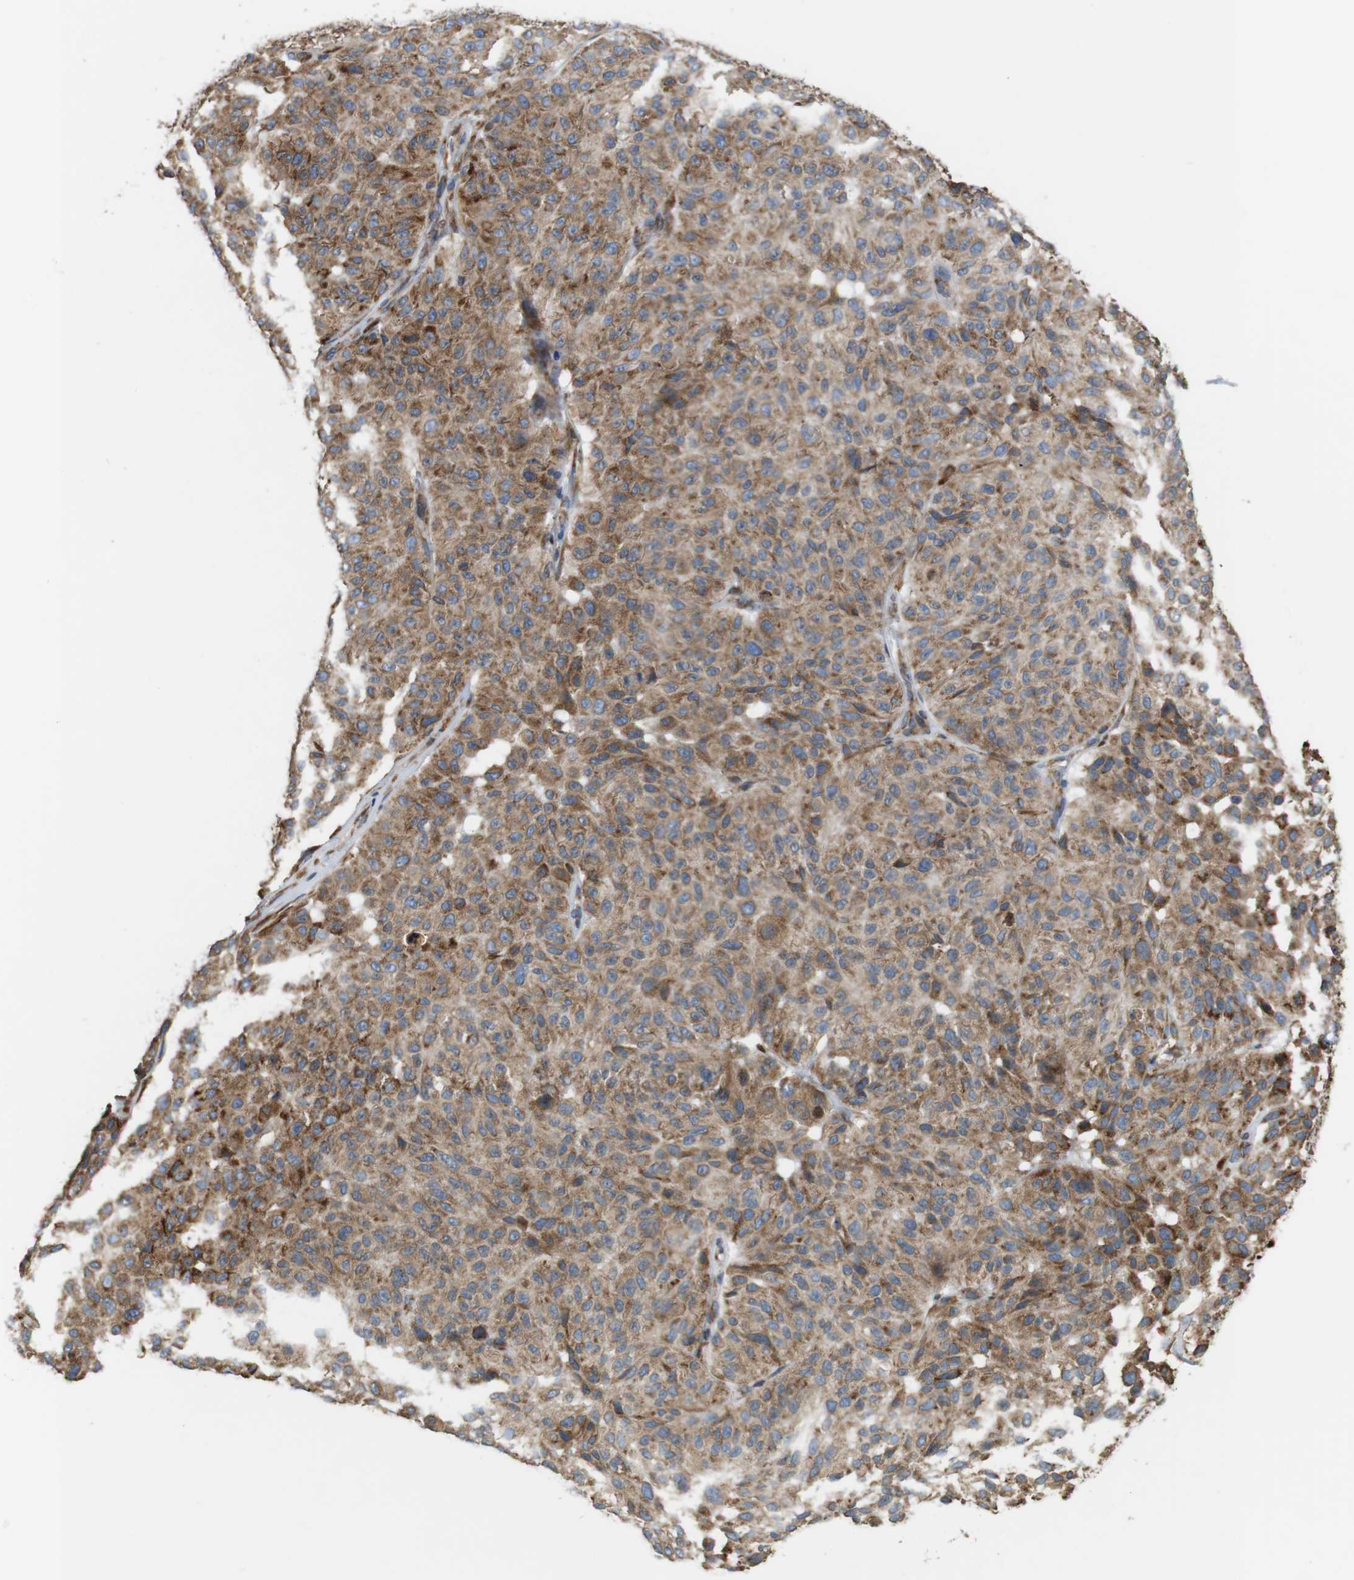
{"staining": {"intensity": "moderate", "quantity": ">75%", "location": "cytoplasmic/membranous"}, "tissue": "melanoma", "cell_type": "Tumor cells", "image_type": "cancer", "snomed": [{"axis": "morphology", "description": "Malignant melanoma, NOS"}, {"axis": "topography", "description": "Skin"}], "caption": "Malignant melanoma stained with DAB (3,3'-diaminobenzidine) IHC reveals medium levels of moderate cytoplasmic/membranous staining in about >75% of tumor cells. (DAB = brown stain, brightfield microscopy at high magnification).", "gene": "UGGT1", "patient": {"sex": "female", "age": 46}}